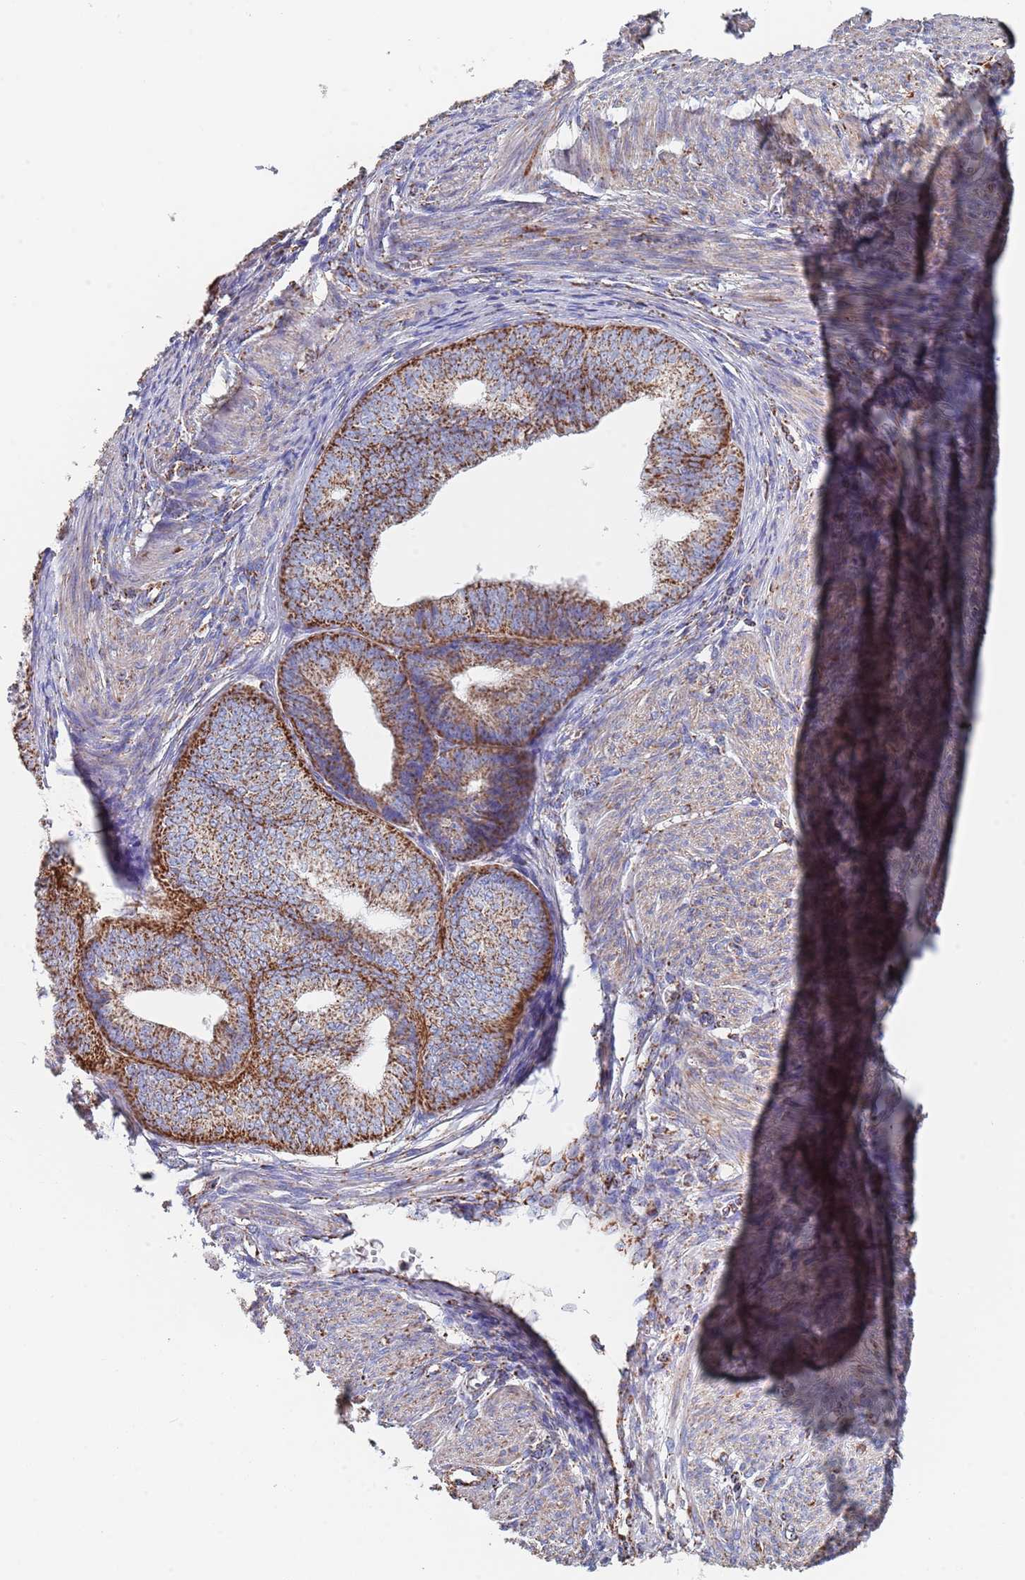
{"staining": {"intensity": "strong", "quantity": ">75%", "location": "cytoplasmic/membranous"}, "tissue": "endometrial cancer", "cell_type": "Tumor cells", "image_type": "cancer", "snomed": [{"axis": "morphology", "description": "Adenocarcinoma, NOS"}, {"axis": "topography", "description": "Endometrium"}], "caption": "Strong cytoplasmic/membranous staining is appreciated in approximately >75% of tumor cells in adenocarcinoma (endometrial).", "gene": "PGP", "patient": {"sex": "female", "age": 68}}